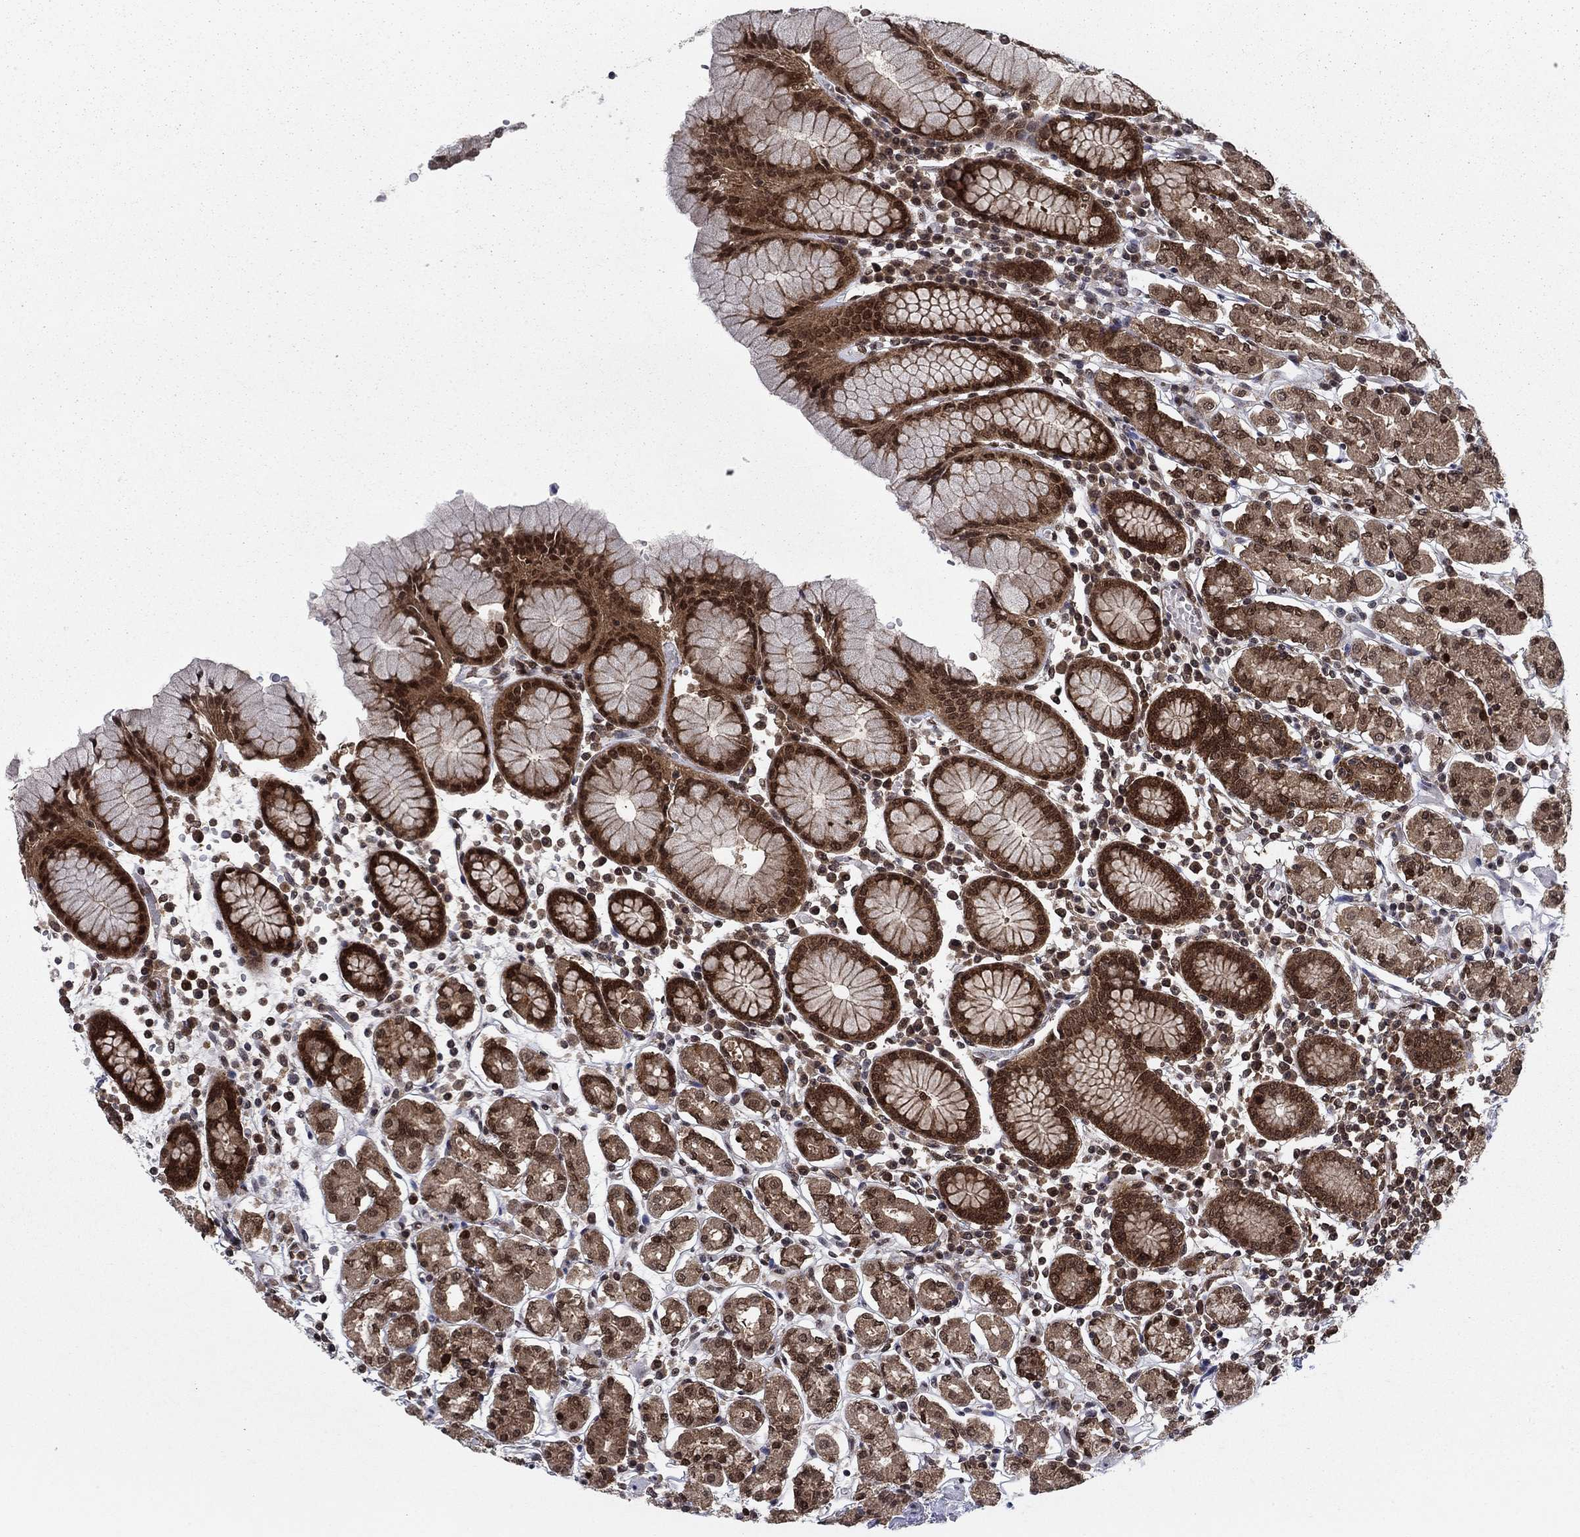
{"staining": {"intensity": "strong", "quantity": ">75%", "location": "cytoplasmic/membranous,nuclear"}, "tissue": "stomach", "cell_type": "Glandular cells", "image_type": "normal", "snomed": [{"axis": "morphology", "description": "Normal tissue, NOS"}, {"axis": "topography", "description": "Stomach, upper"}, {"axis": "topography", "description": "Stomach"}], "caption": "Human stomach stained with a brown dye reveals strong cytoplasmic/membranous,nuclear positive positivity in about >75% of glandular cells.", "gene": "DNAJA1", "patient": {"sex": "male", "age": 62}}